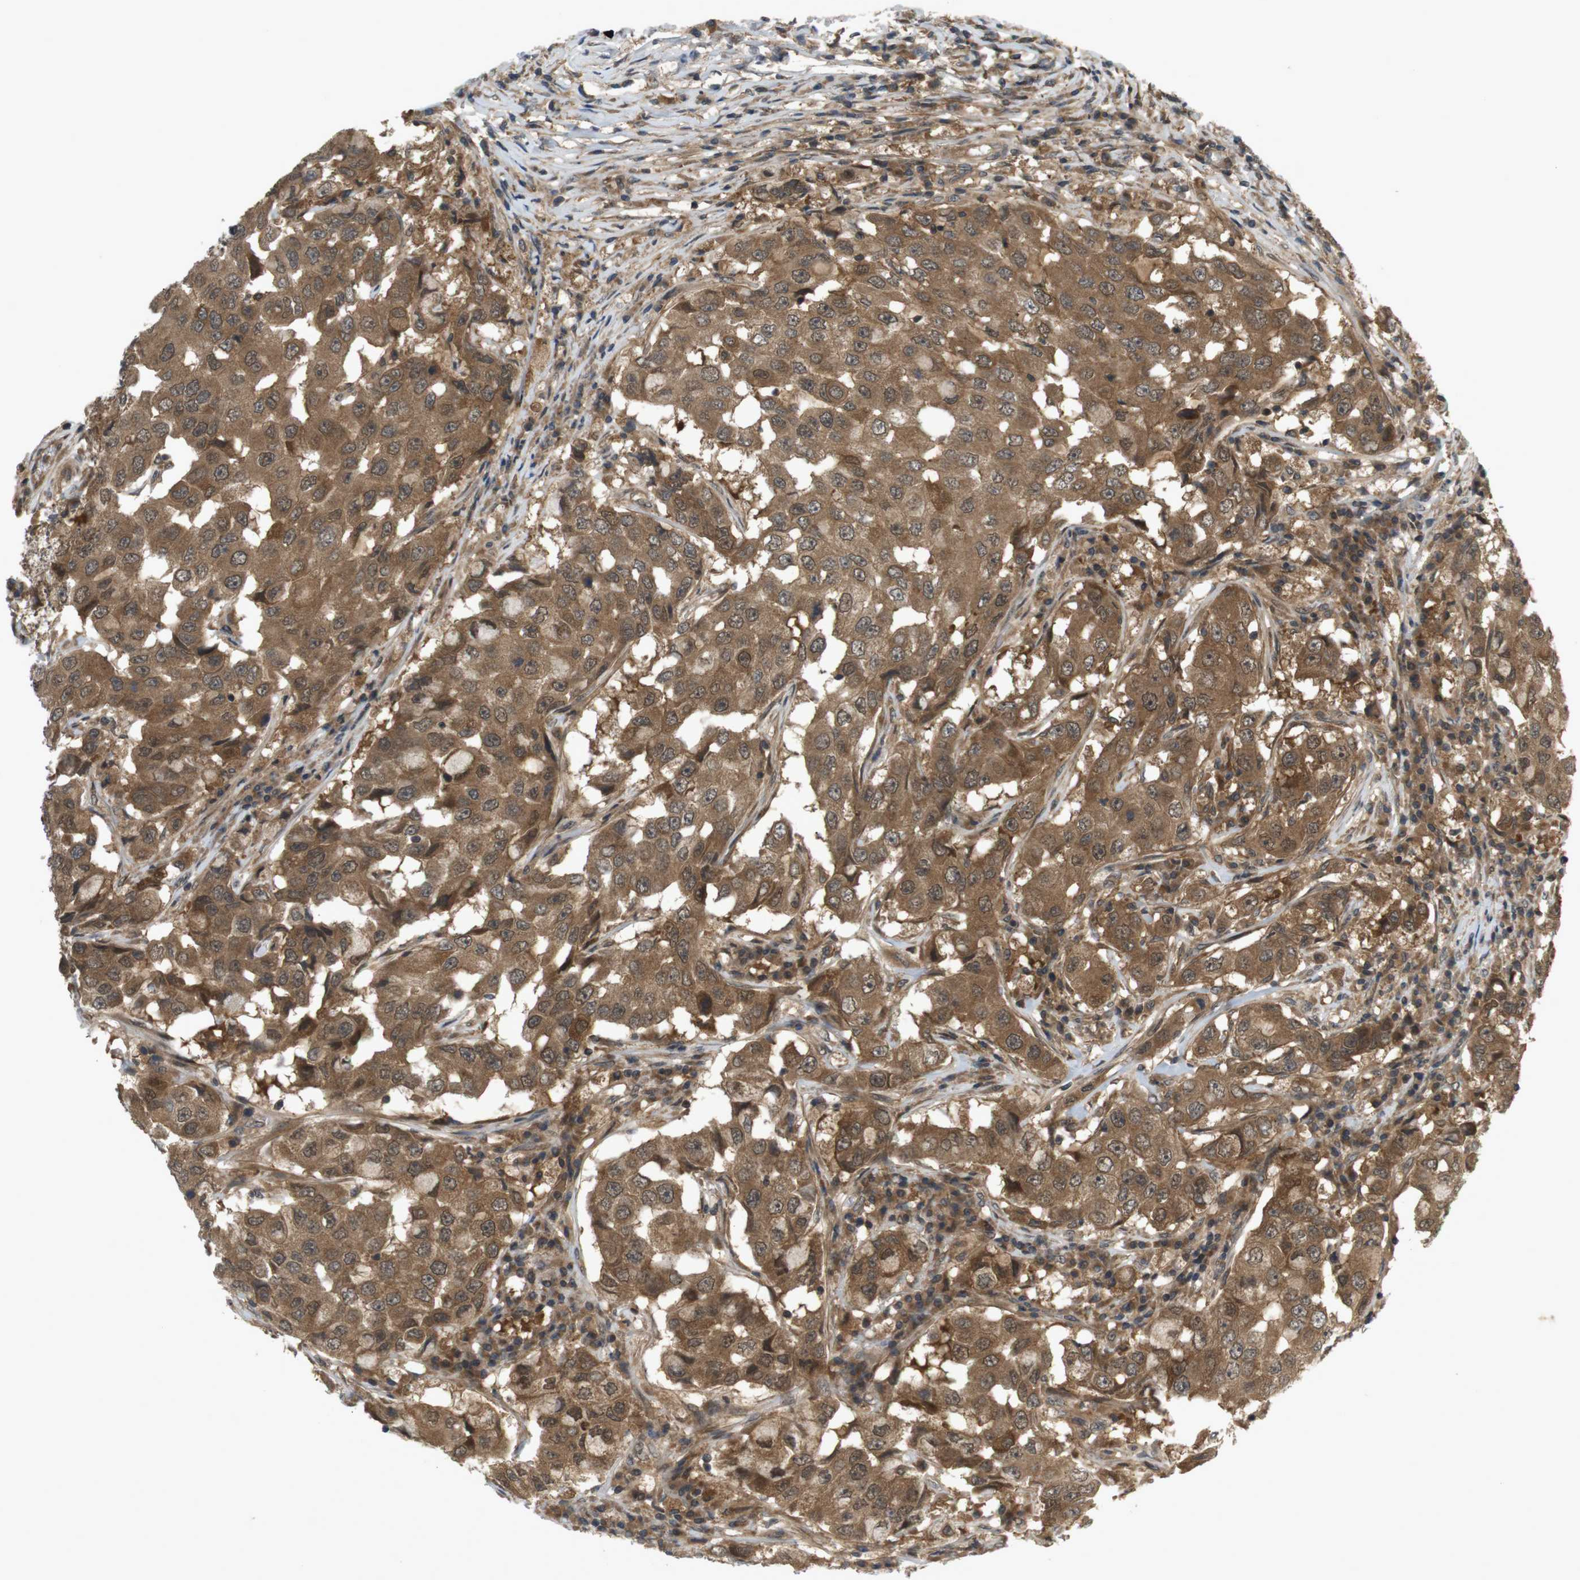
{"staining": {"intensity": "moderate", "quantity": ">75%", "location": "cytoplasmic/membranous,nuclear"}, "tissue": "breast cancer", "cell_type": "Tumor cells", "image_type": "cancer", "snomed": [{"axis": "morphology", "description": "Duct carcinoma"}, {"axis": "topography", "description": "Breast"}], "caption": "Breast cancer (infiltrating ductal carcinoma) tissue shows moderate cytoplasmic/membranous and nuclear expression in approximately >75% of tumor cells", "gene": "NFKBIE", "patient": {"sex": "female", "age": 27}}